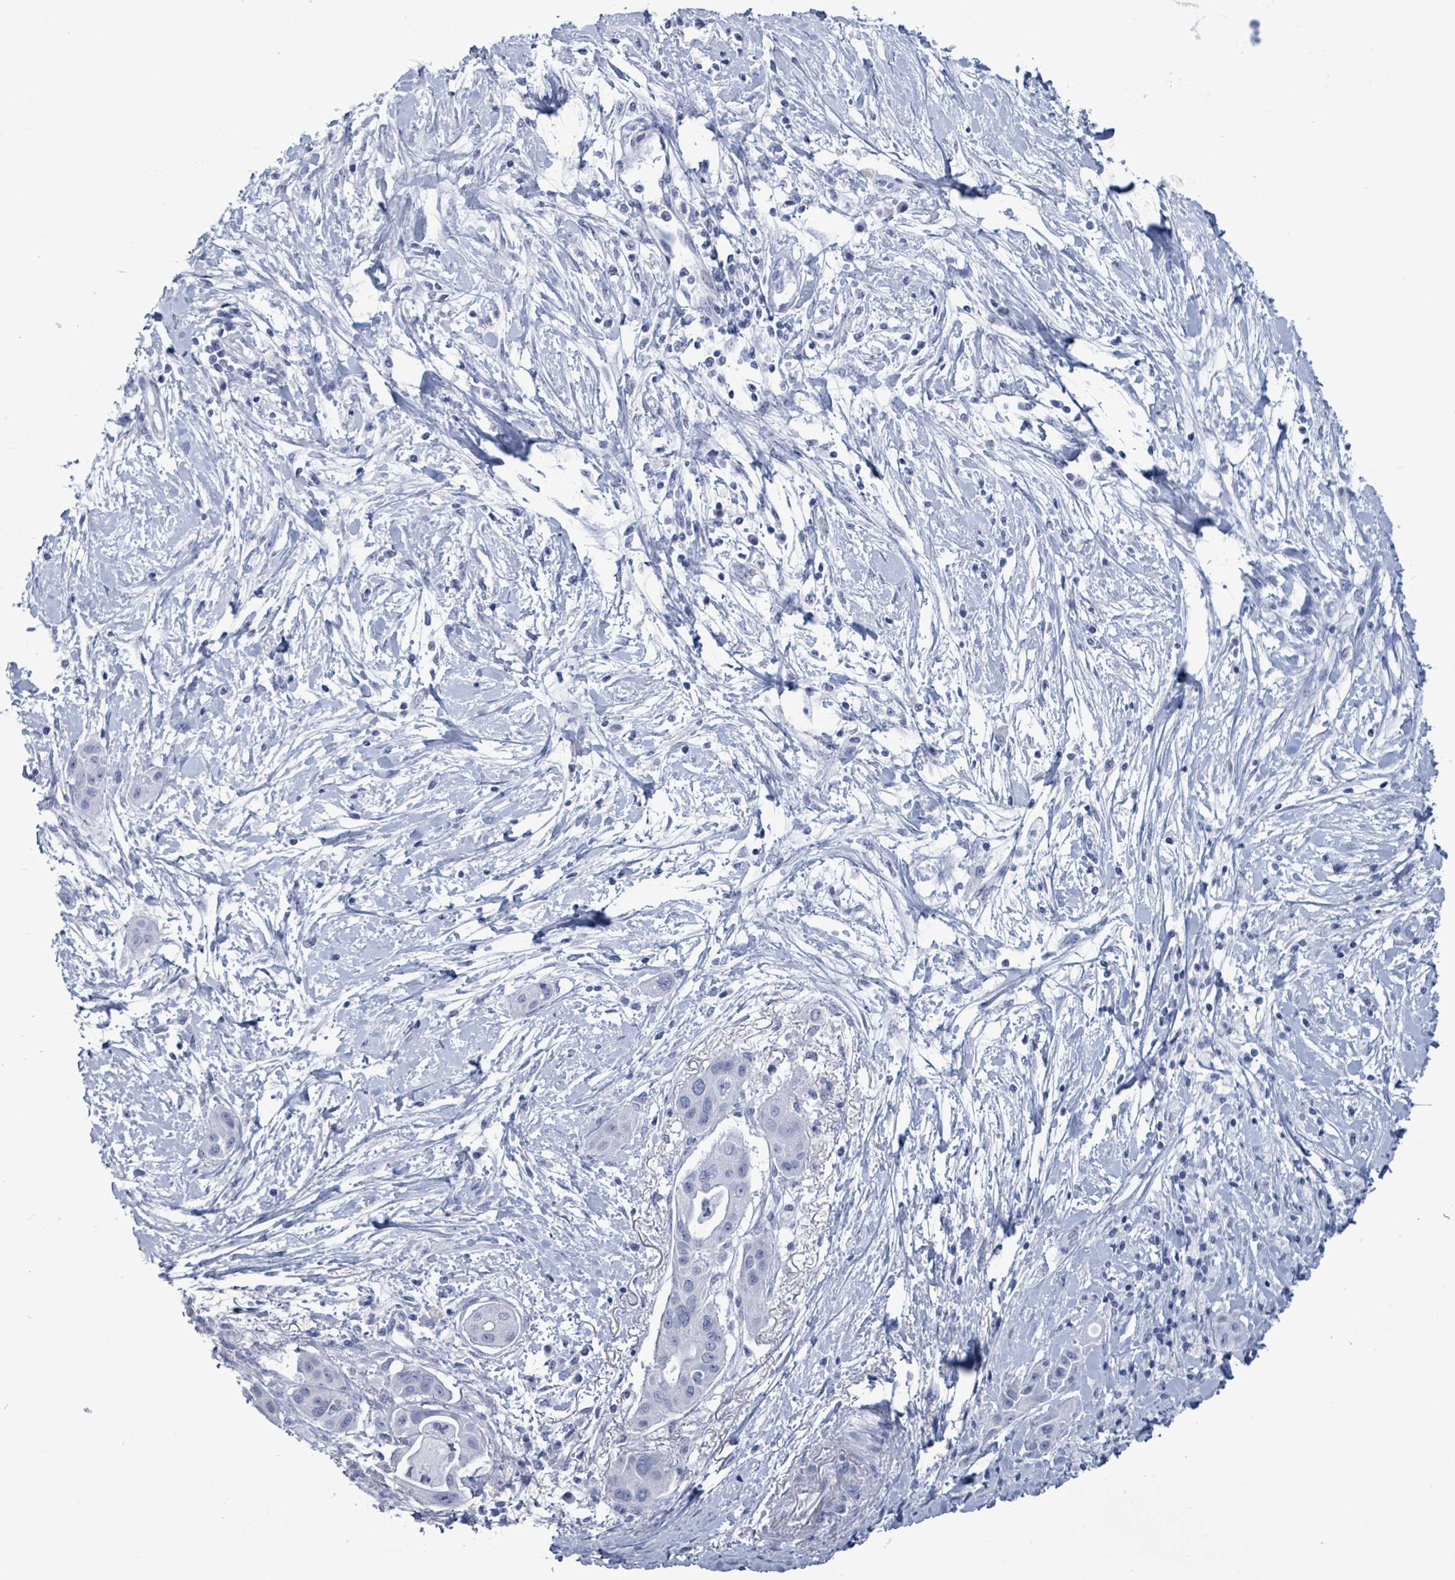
{"staining": {"intensity": "negative", "quantity": "none", "location": "none"}, "tissue": "pancreatic cancer", "cell_type": "Tumor cells", "image_type": "cancer", "snomed": [{"axis": "morphology", "description": "Adenocarcinoma, NOS"}, {"axis": "topography", "description": "Pancreas"}], "caption": "High magnification brightfield microscopy of pancreatic cancer (adenocarcinoma) stained with DAB (brown) and counterstained with hematoxylin (blue): tumor cells show no significant staining.", "gene": "NKX2-1", "patient": {"sex": "male", "age": 68}}